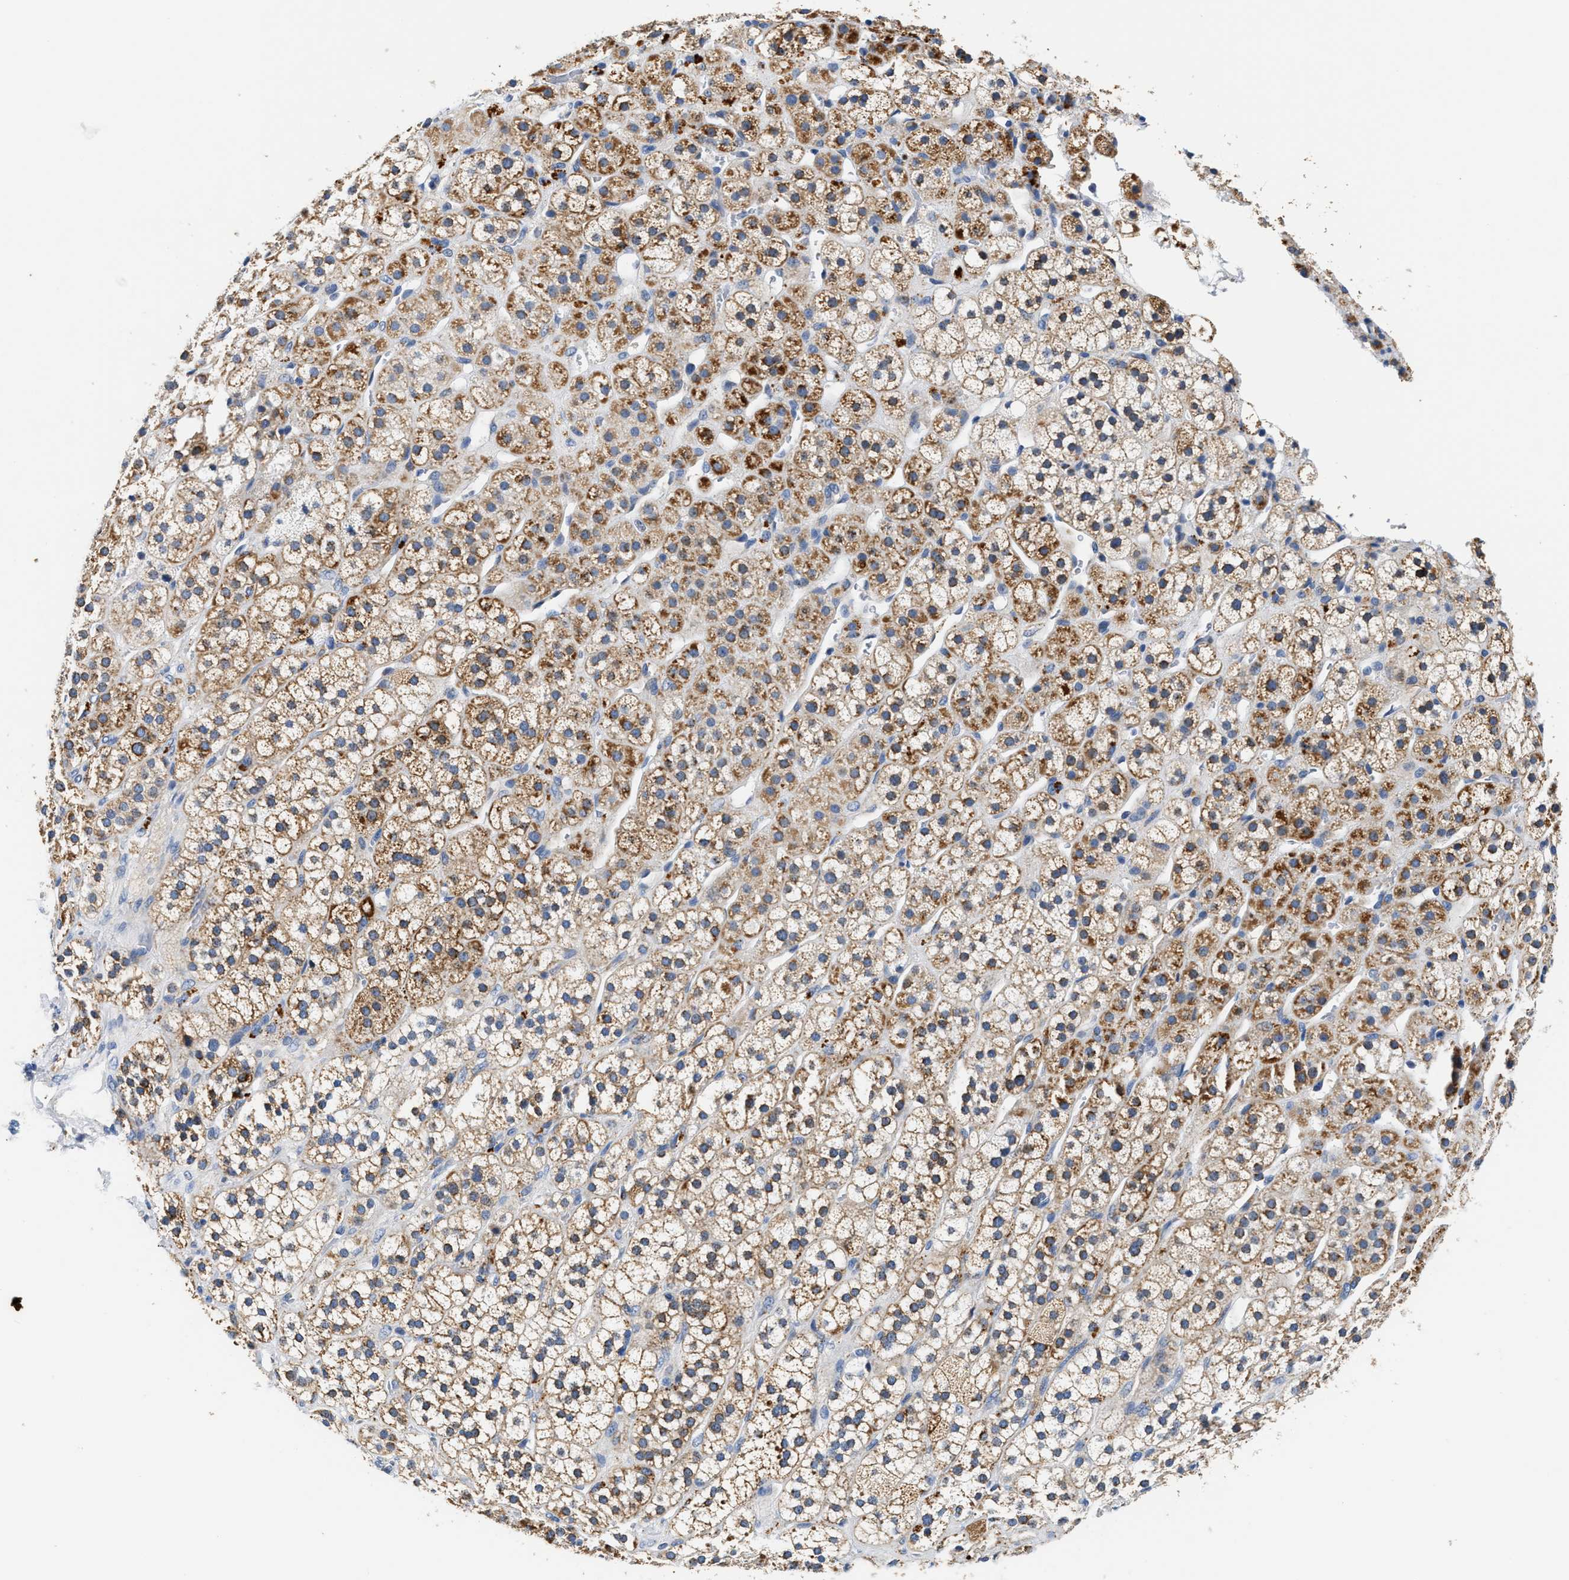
{"staining": {"intensity": "strong", "quantity": "25%-75%", "location": "cytoplasmic/membranous"}, "tissue": "adrenal gland", "cell_type": "Glandular cells", "image_type": "normal", "snomed": [{"axis": "morphology", "description": "Normal tissue, NOS"}, {"axis": "topography", "description": "Adrenal gland"}], "caption": "The micrograph displays immunohistochemical staining of unremarkable adrenal gland. There is strong cytoplasmic/membranous staining is seen in about 25%-75% of glandular cells.", "gene": "ACADVL", "patient": {"sex": "male", "age": 56}}